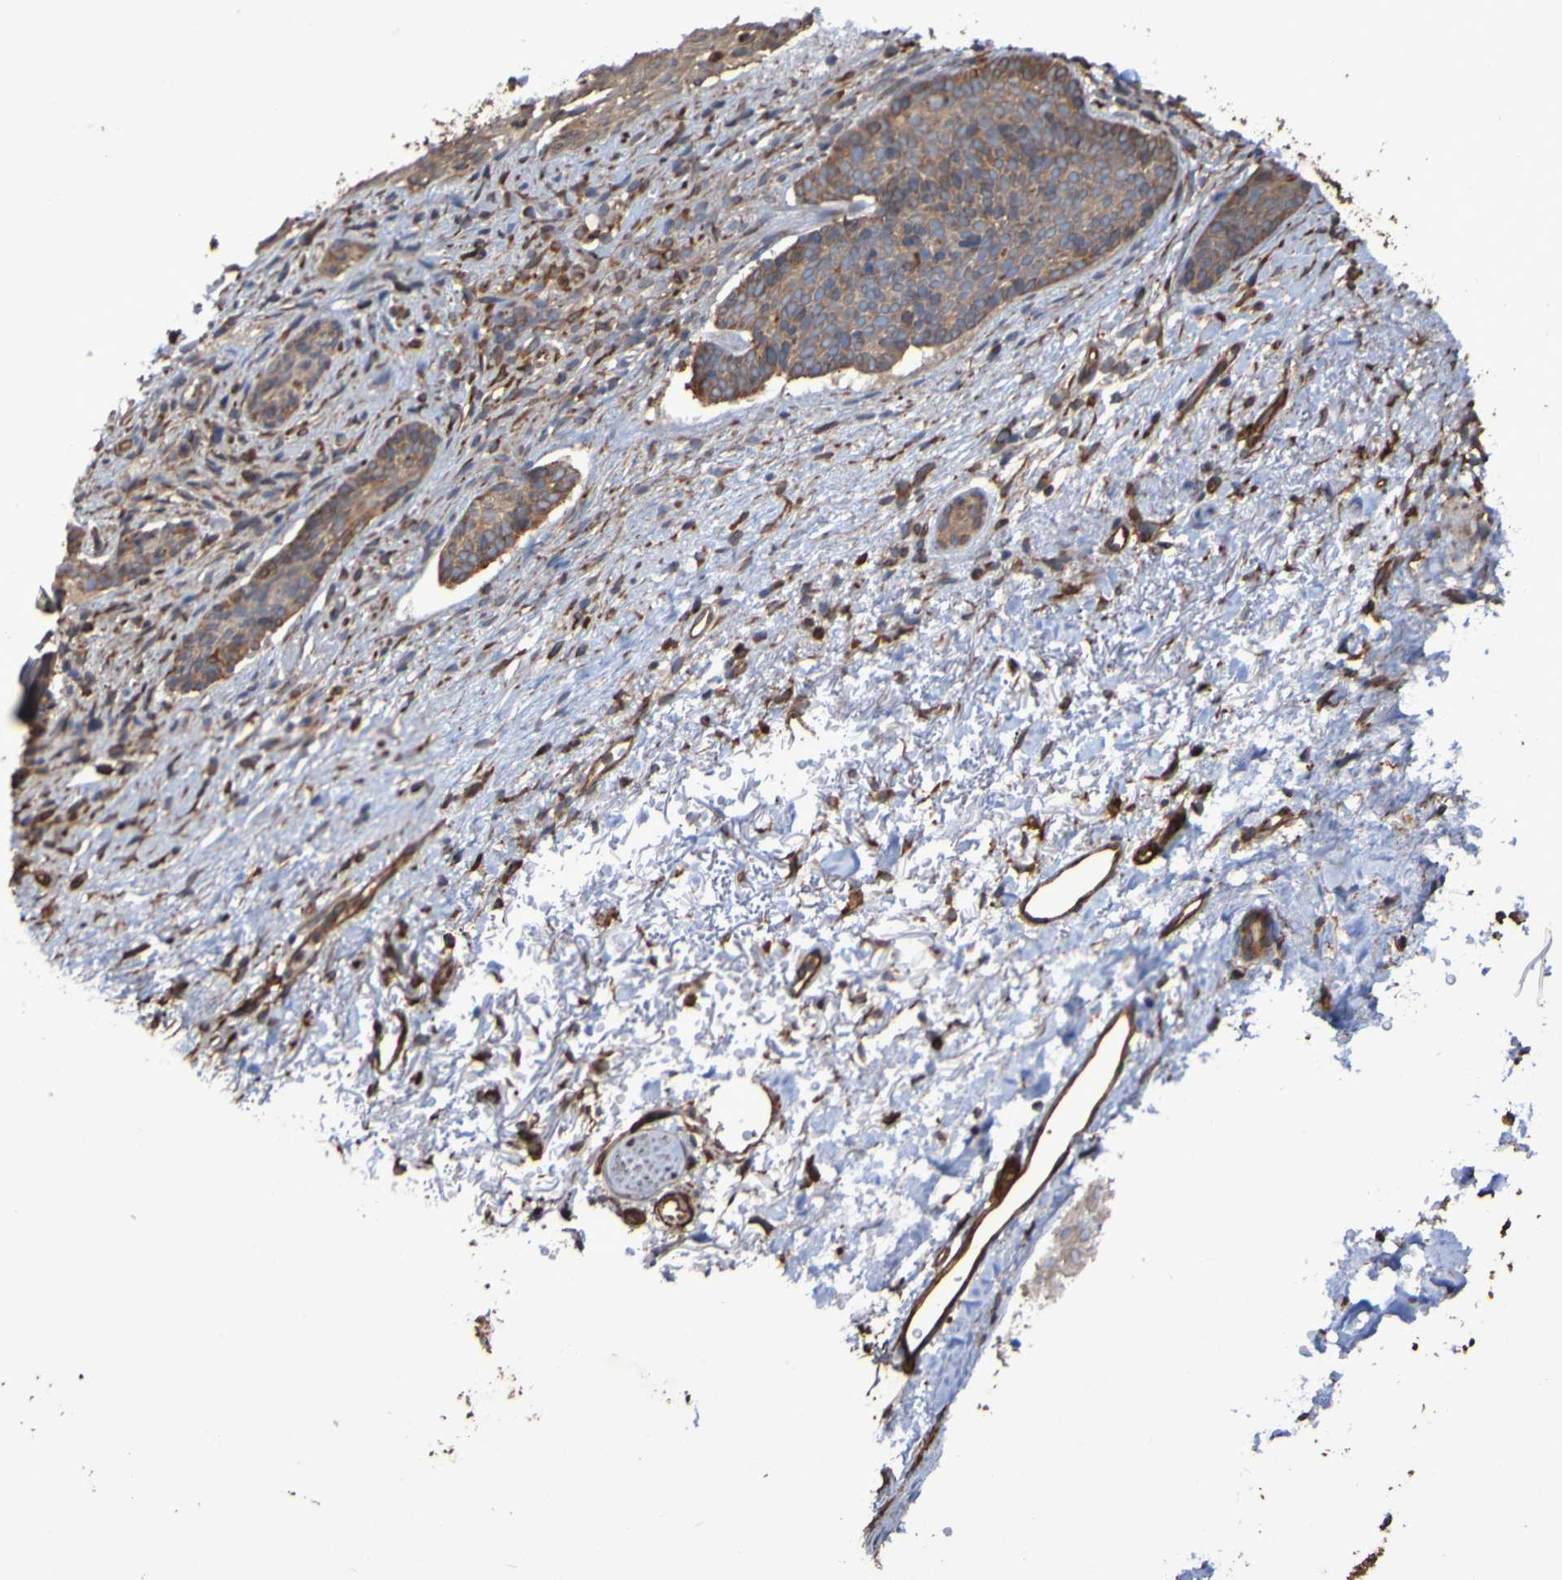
{"staining": {"intensity": "weak", "quantity": ">75%", "location": "cytoplasmic/membranous"}, "tissue": "skin cancer", "cell_type": "Tumor cells", "image_type": "cancer", "snomed": [{"axis": "morphology", "description": "Normal tissue, NOS"}, {"axis": "morphology", "description": "Basal cell carcinoma"}, {"axis": "topography", "description": "Skin"}], "caption": "Brown immunohistochemical staining in basal cell carcinoma (skin) displays weak cytoplasmic/membranous staining in about >75% of tumor cells.", "gene": "RAB11A", "patient": {"sex": "female", "age": 70}}